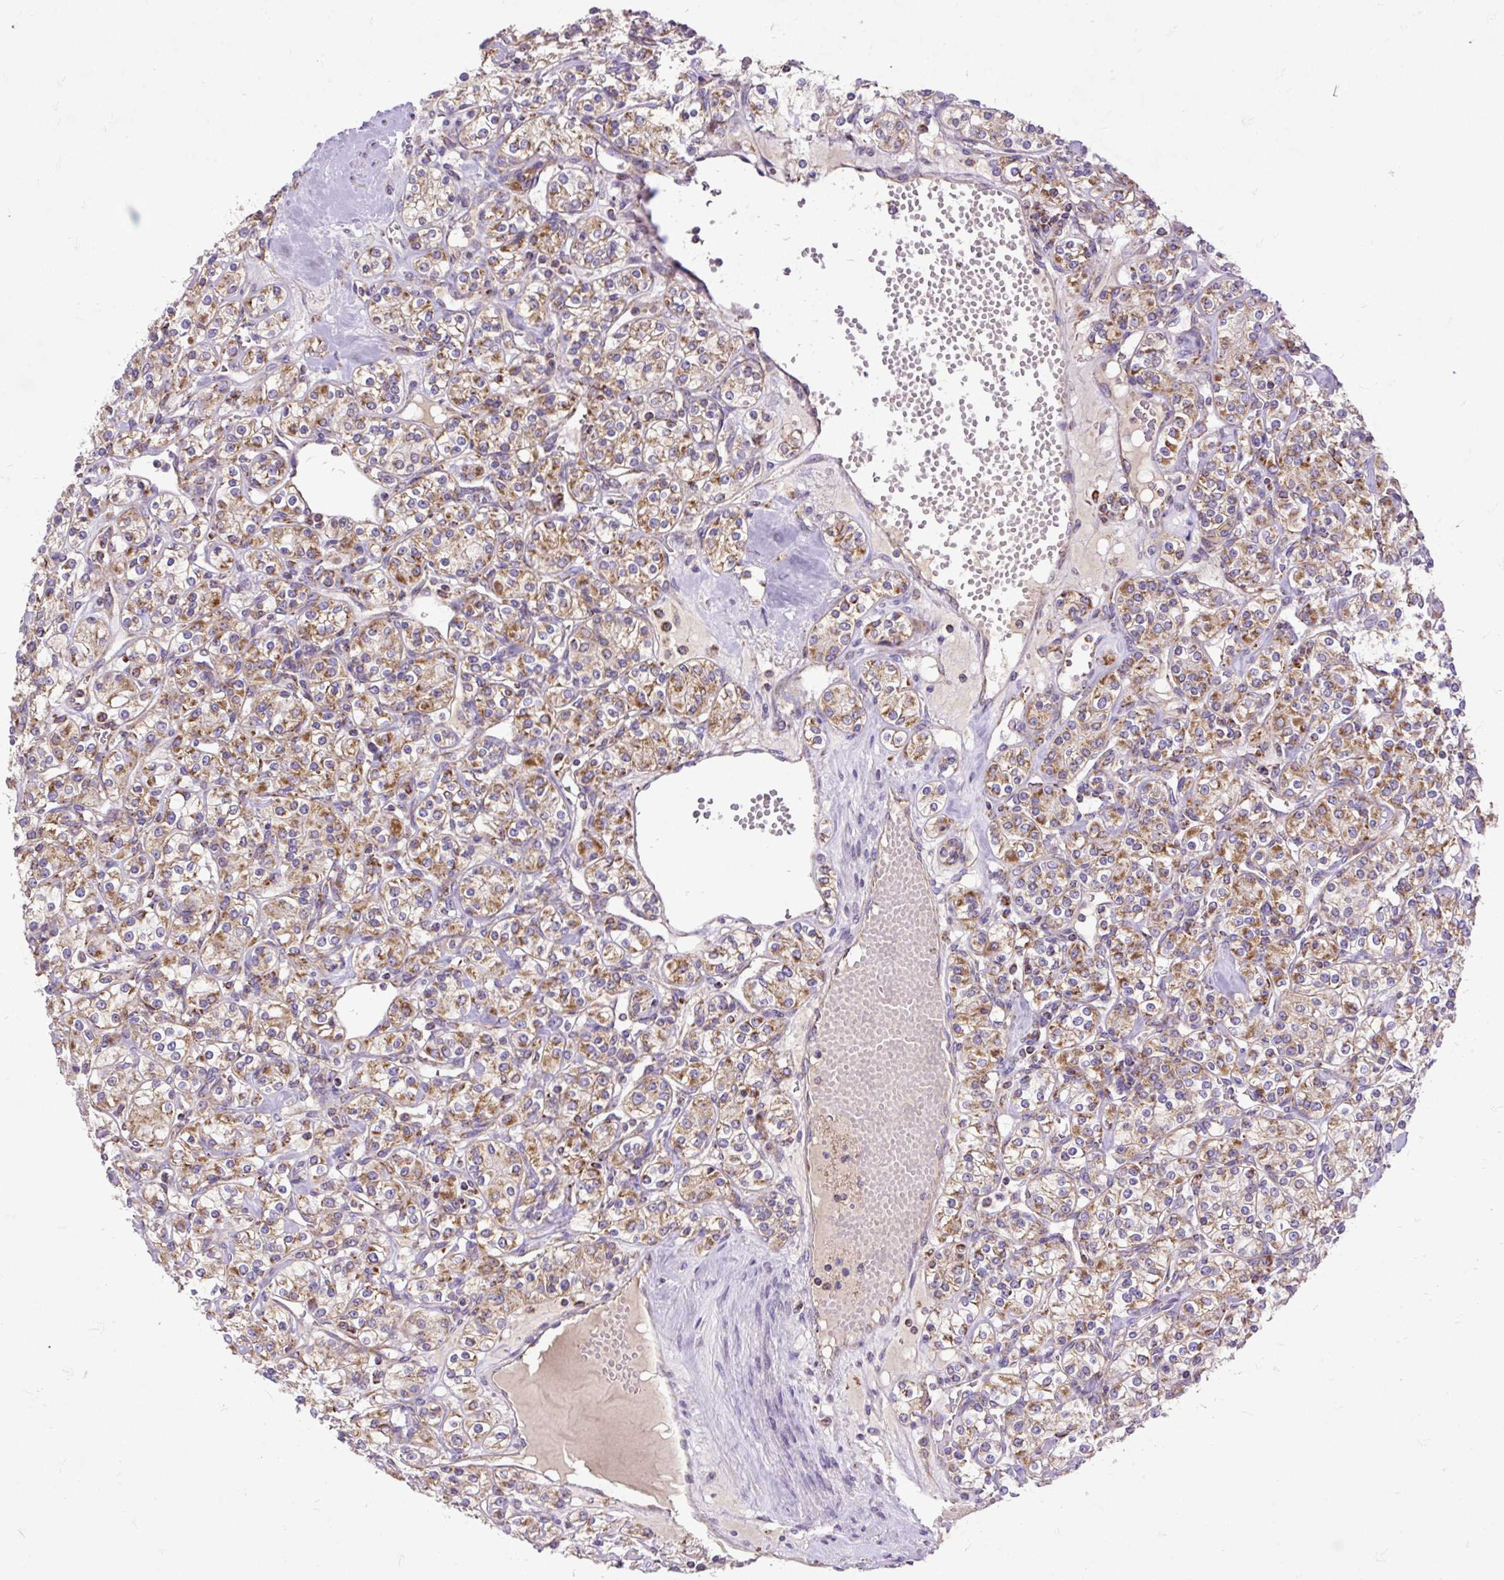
{"staining": {"intensity": "moderate", "quantity": ">75%", "location": "cytoplasmic/membranous"}, "tissue": "renal cancer", "cell_type": "Tumor cells", "image_type": "cancer", "snomed": [{"axis": "morphology", "description": "Adenocarcinoma, NOS"}, {"axis": "topography", "description": "Kidney"}], "caption": "High-magnification brightfield microscopy of renal cancer stained with DAB (brown) and counterstained with hematoxylin (blue). tumor cells exhibit moderate cytoplasmic/membranous staining is identified in approximately>75% of cells. Using DAB (3,3'-diaminobenzidine) (brown) and hematoxylin (blue) stains, captured at high magnification using brightfield microscopy.", "gene": "TOMM40", "patient": {"sex": "male", "age": 77}}